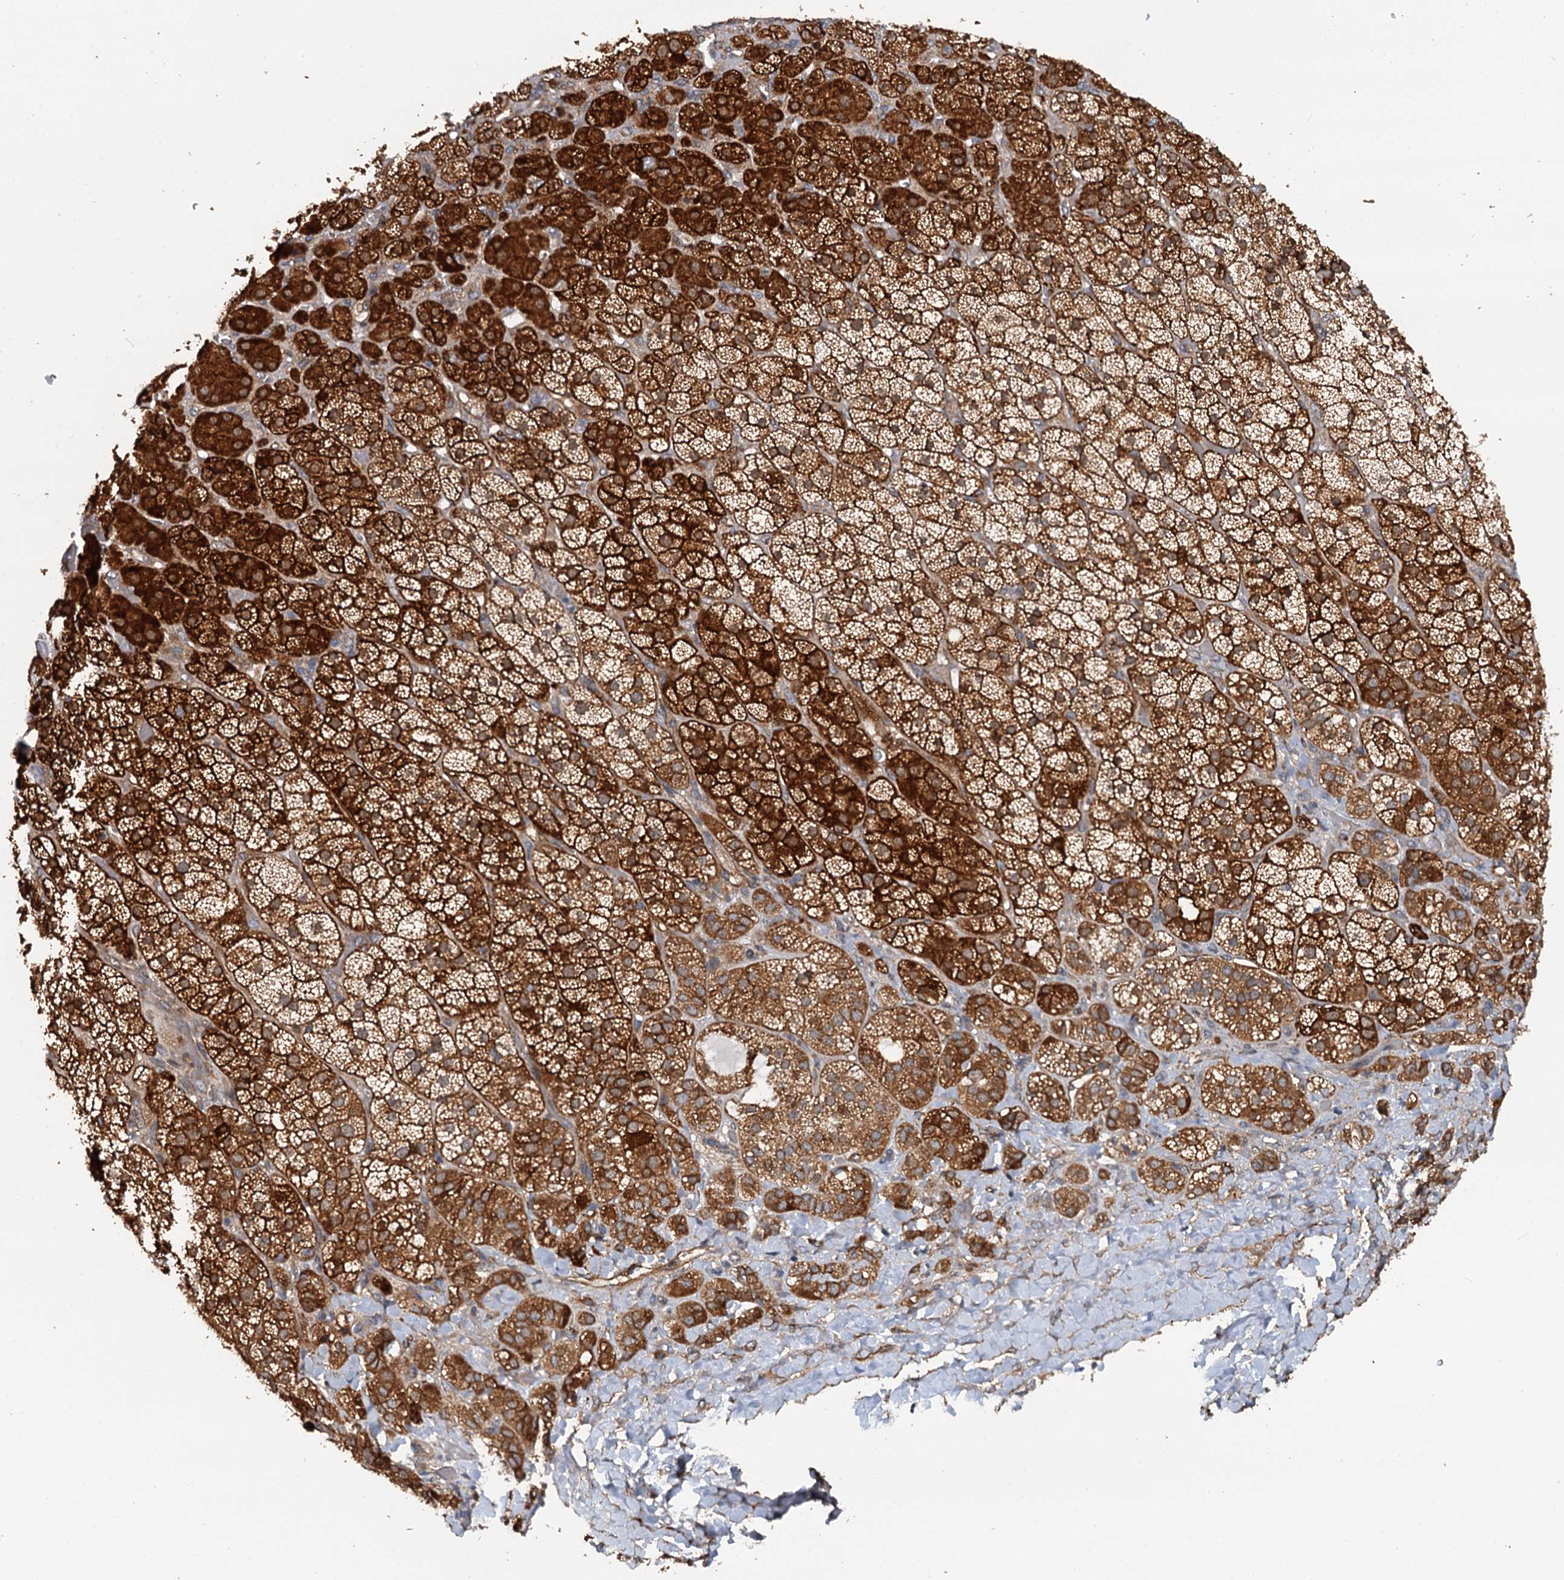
{"staining": {"intensity": "strong", "quantity": ">75%", "location": "cytoplasmic/membranous"}, "tissue": "adrenal gland", "cell_type": "Glandular cells", "image_type": "normal", "snomed": [{"axis": "morphology", "description": "Normal tissue, NOS"}, {"axis": "topography", "description": "Adrenal gland"}], "caption": "A brown stain labels strong cytoplasmic/membranous positivity of a protein in glandular cells of benign human adrenal gland. (DAB IHC, brown staining for protein, blue staining for nuclei).", "gene": "LRRK2", "patient": {"sex": "male", "age": 57}}